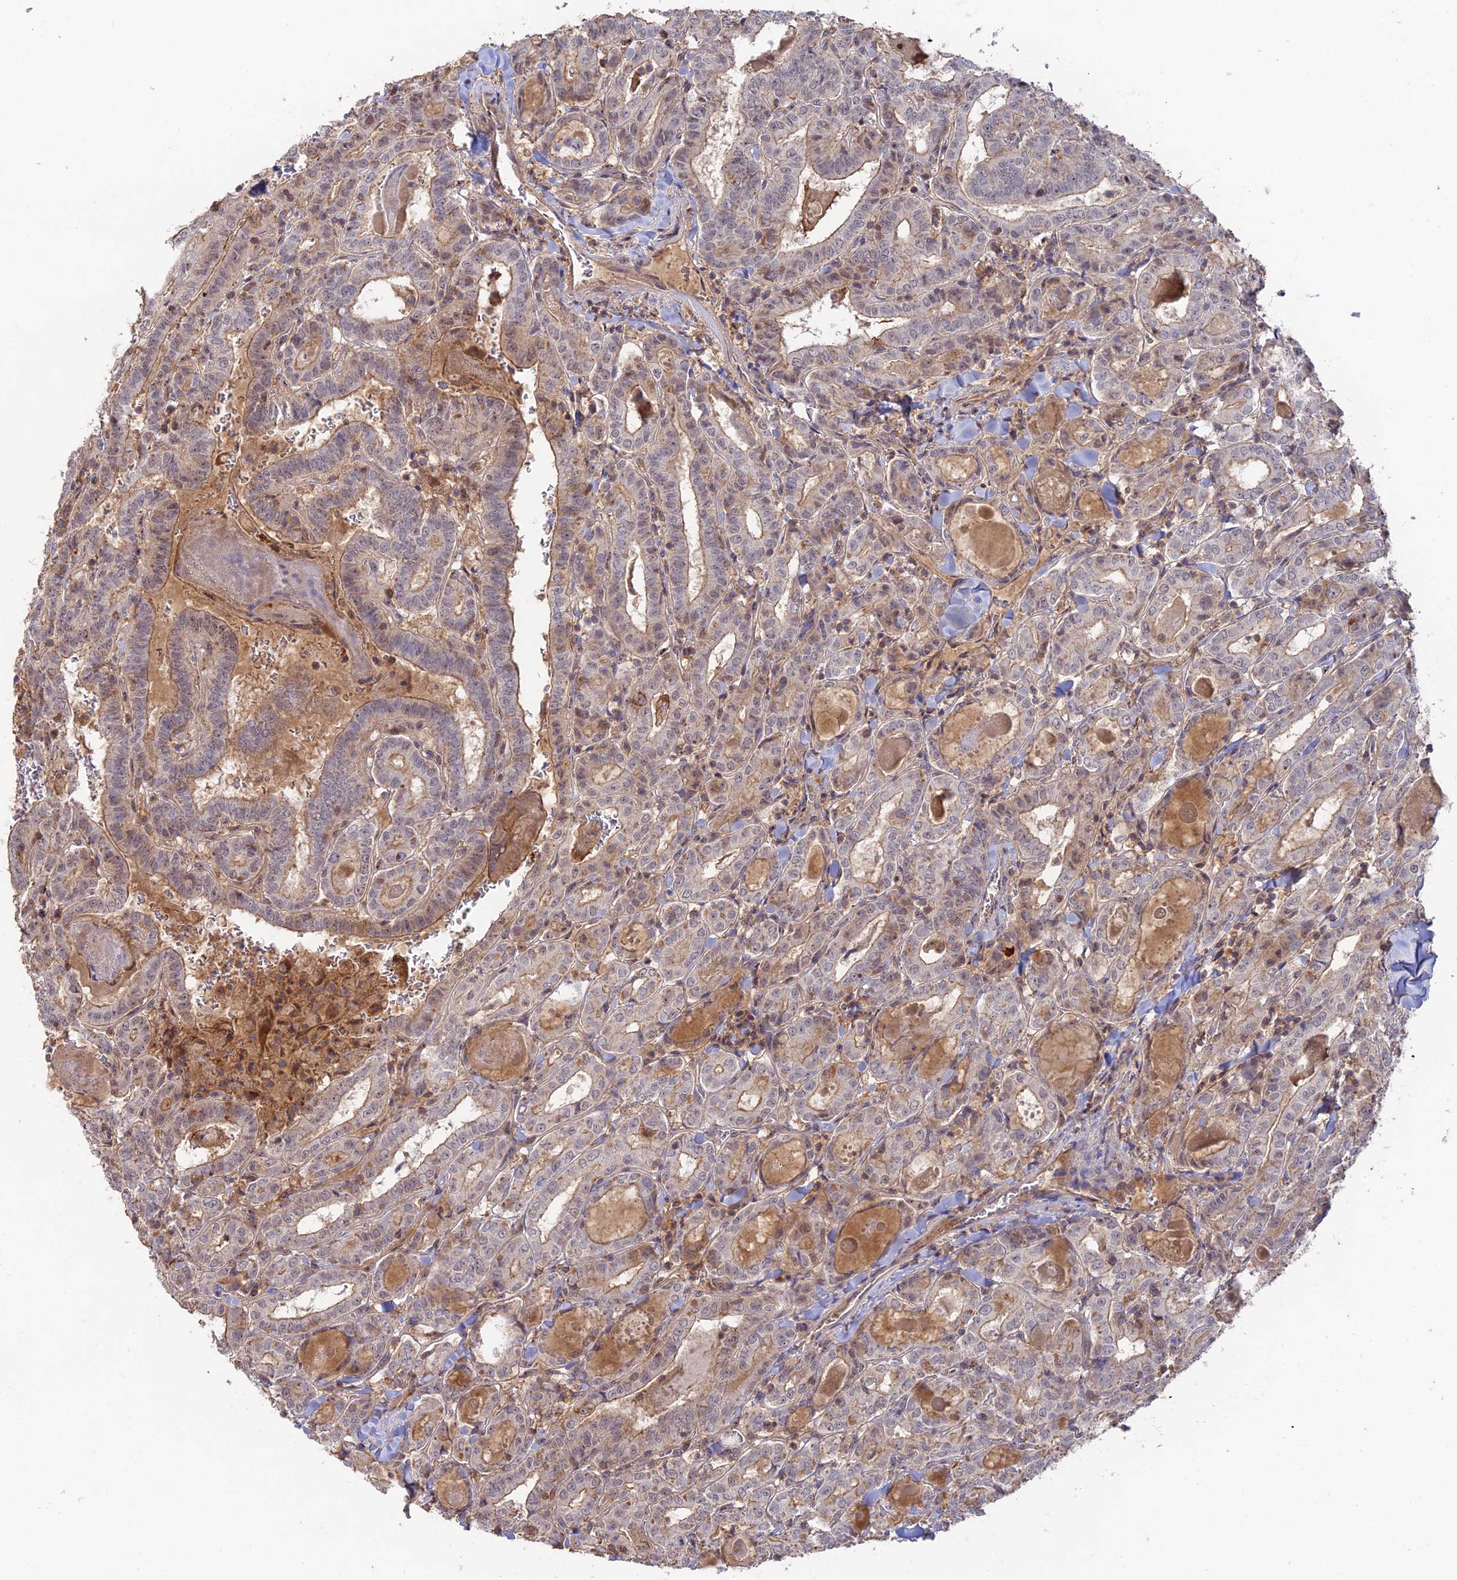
{"staining": {"intensity": "weak", "quantity": ">75%", "location": "cytoplasmic/membranous"}, "tissue": "thyroid cancer", "cell_type": "Tumor cells", "image_type": "cancer", "snomed": [{"axis": "morphology", "description": "Papillary adenocarcinoma, NOS"}, {"axis": "topography", "description": "Thyroid gland"}], "caption": "About >75% of tumor cells in thyroid cancer display weak cytoplasmic/membranous protein expression as visualized by brown immunohistochemical staining.", "gene": "CLCF1", "patient": {"sex": "female", "age": 72}}